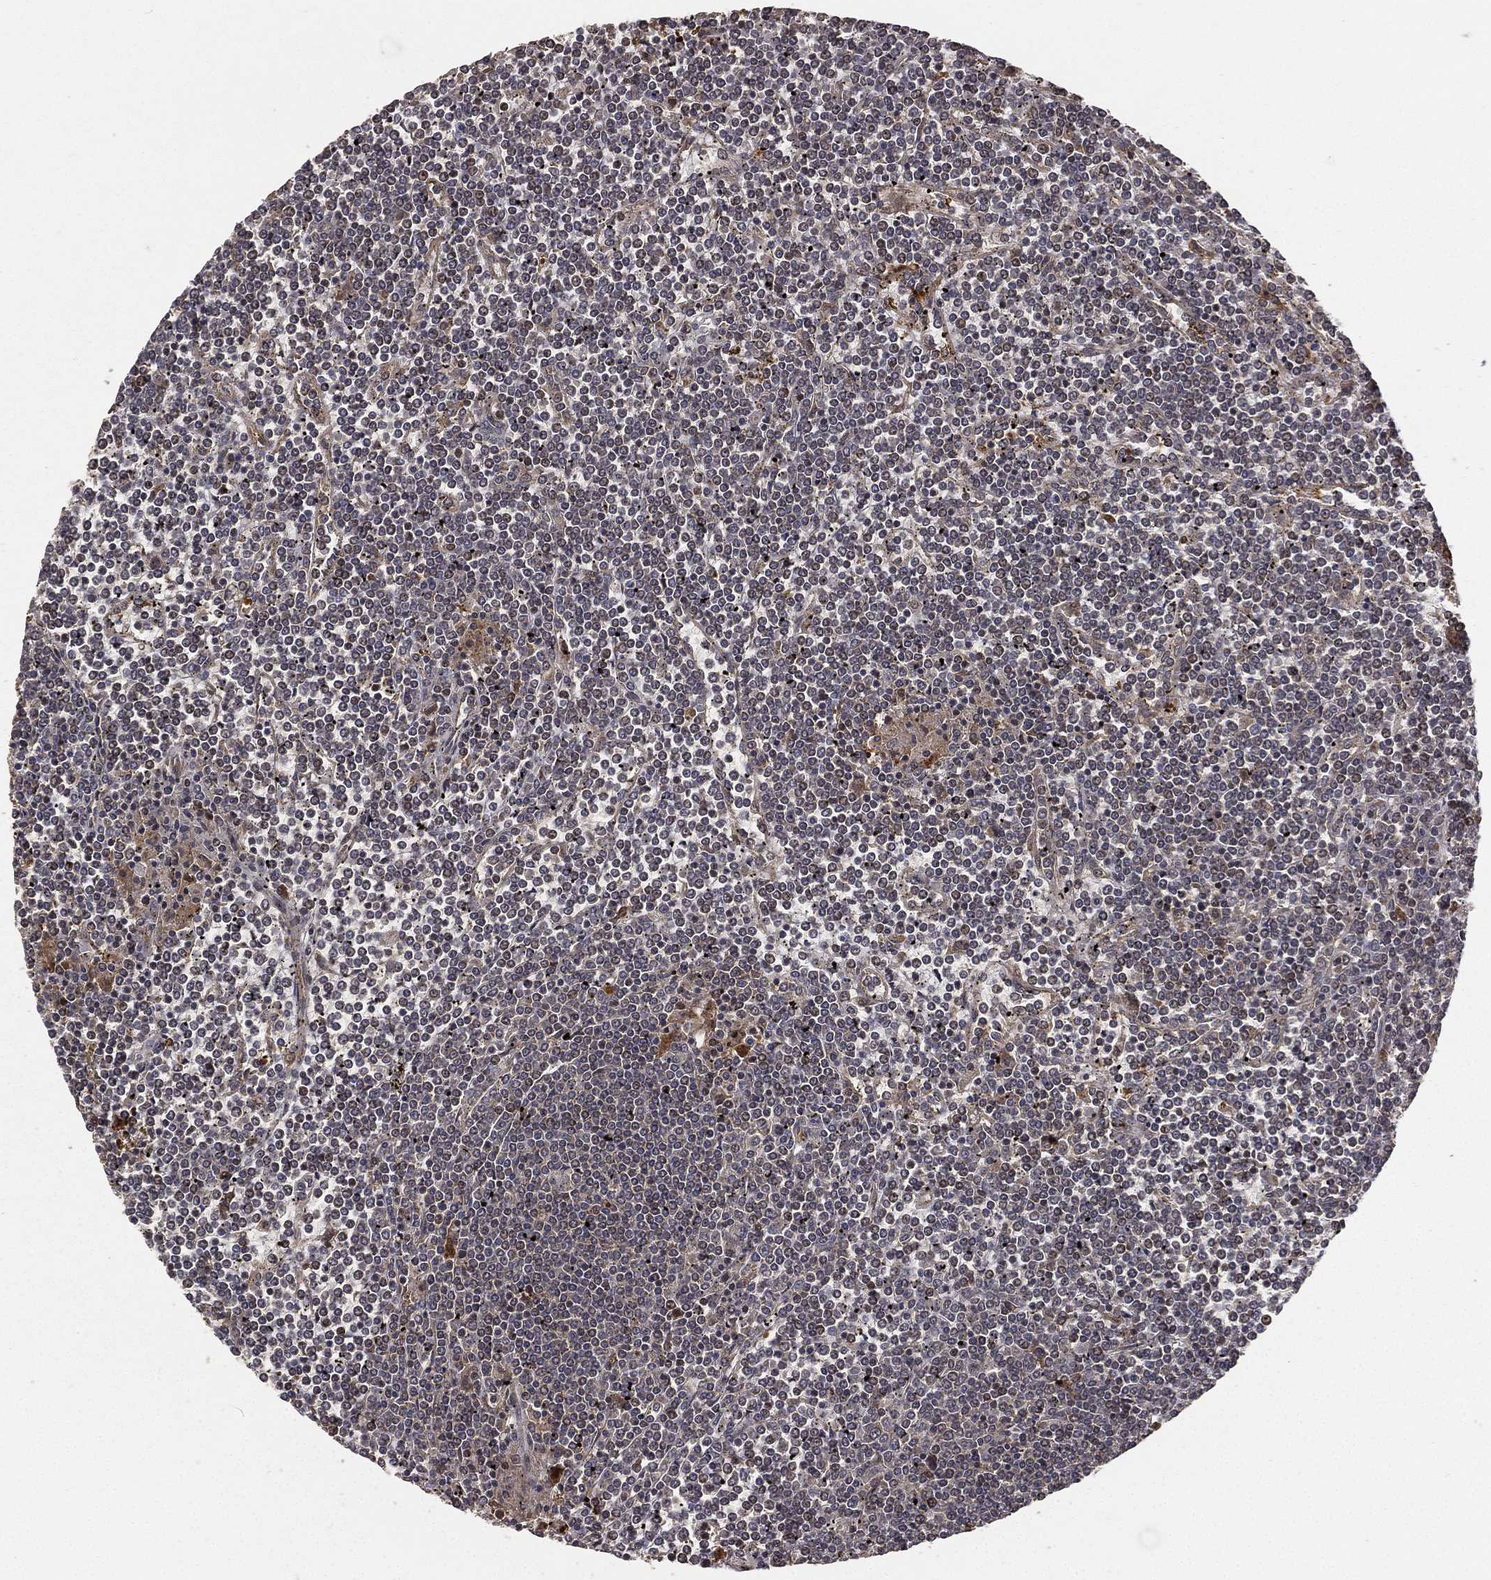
{"staining": {"intensity": "negative", "quantity": "none", "location": "none"}, "tissue": "lymphoma", "cell_type": "Tumor cells", "image_type": "cancer", "snomed": [{"axis": "morphology", "description": "Malignant lymphoma, non-Hodgkin's type, Low grade"}, {"axis": "topography", "description": "Spleen"}], "caption": "Tumor cells are negative for protein expression in human lymphoma.", "gene": "MAPK1", "patient": {"sex": "female", "age": 19}}